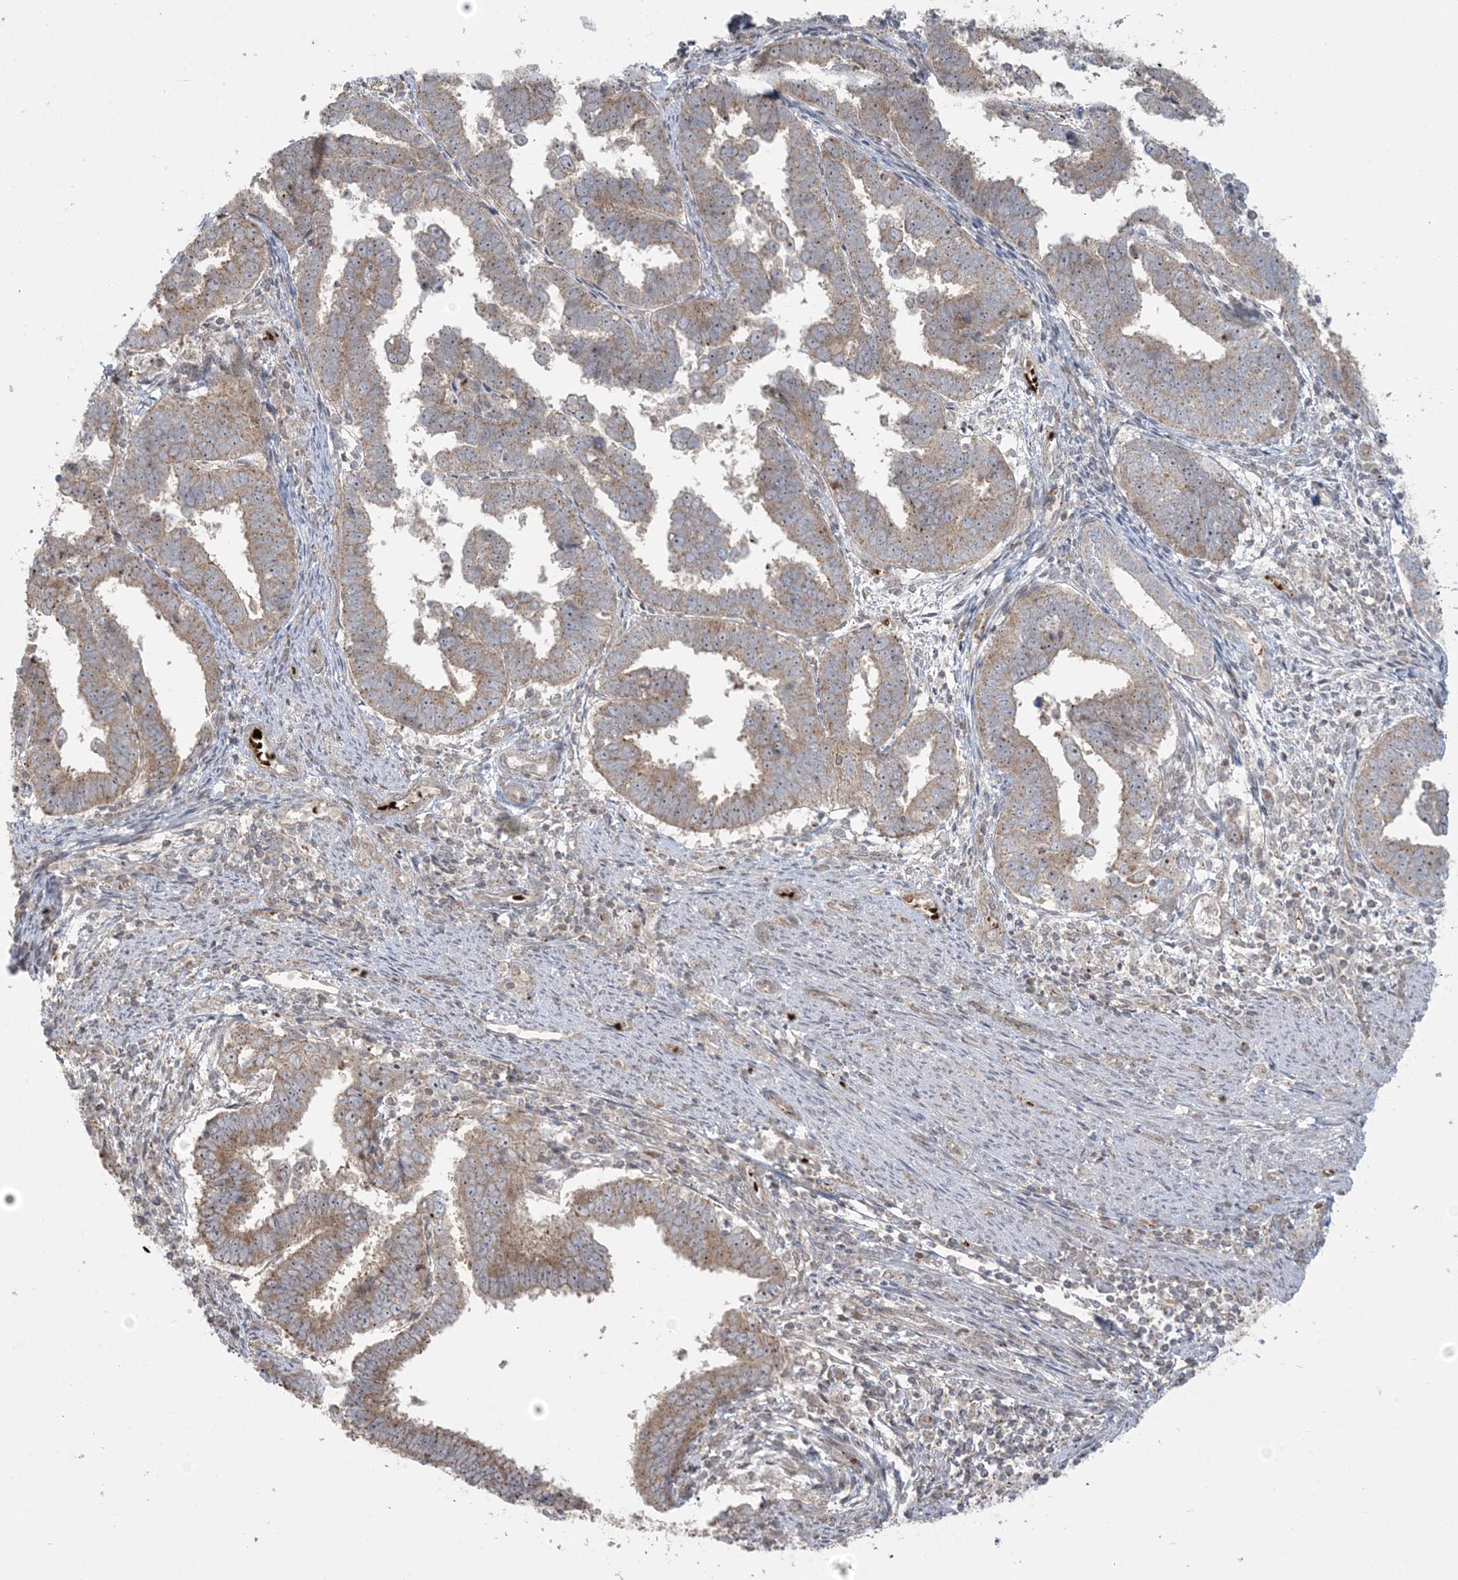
{"staining": {"intensity": "moderate", "quantity": "25%-75%", "location": "cytoplasmic/membranous"}, "tissue": "endometrial cancer", "cell_type": "Tumor cells", "image_type": "cancer", "snomed": [{"axis": "morphology", "description": "Adenocarcinoma, NOS"}, {"axis": "topography", "description": "Endometrium"}], "caption": "IHC histopathology image of human endometrial adenocarcinoma stained for a protein (brown), which demonstrates medium levels of moderate cytoplasmic/membranous staining in about 25%-75% of tumor cells.", "gene": "ABCF3", "patient": {"sex": "female", "age": 75}}